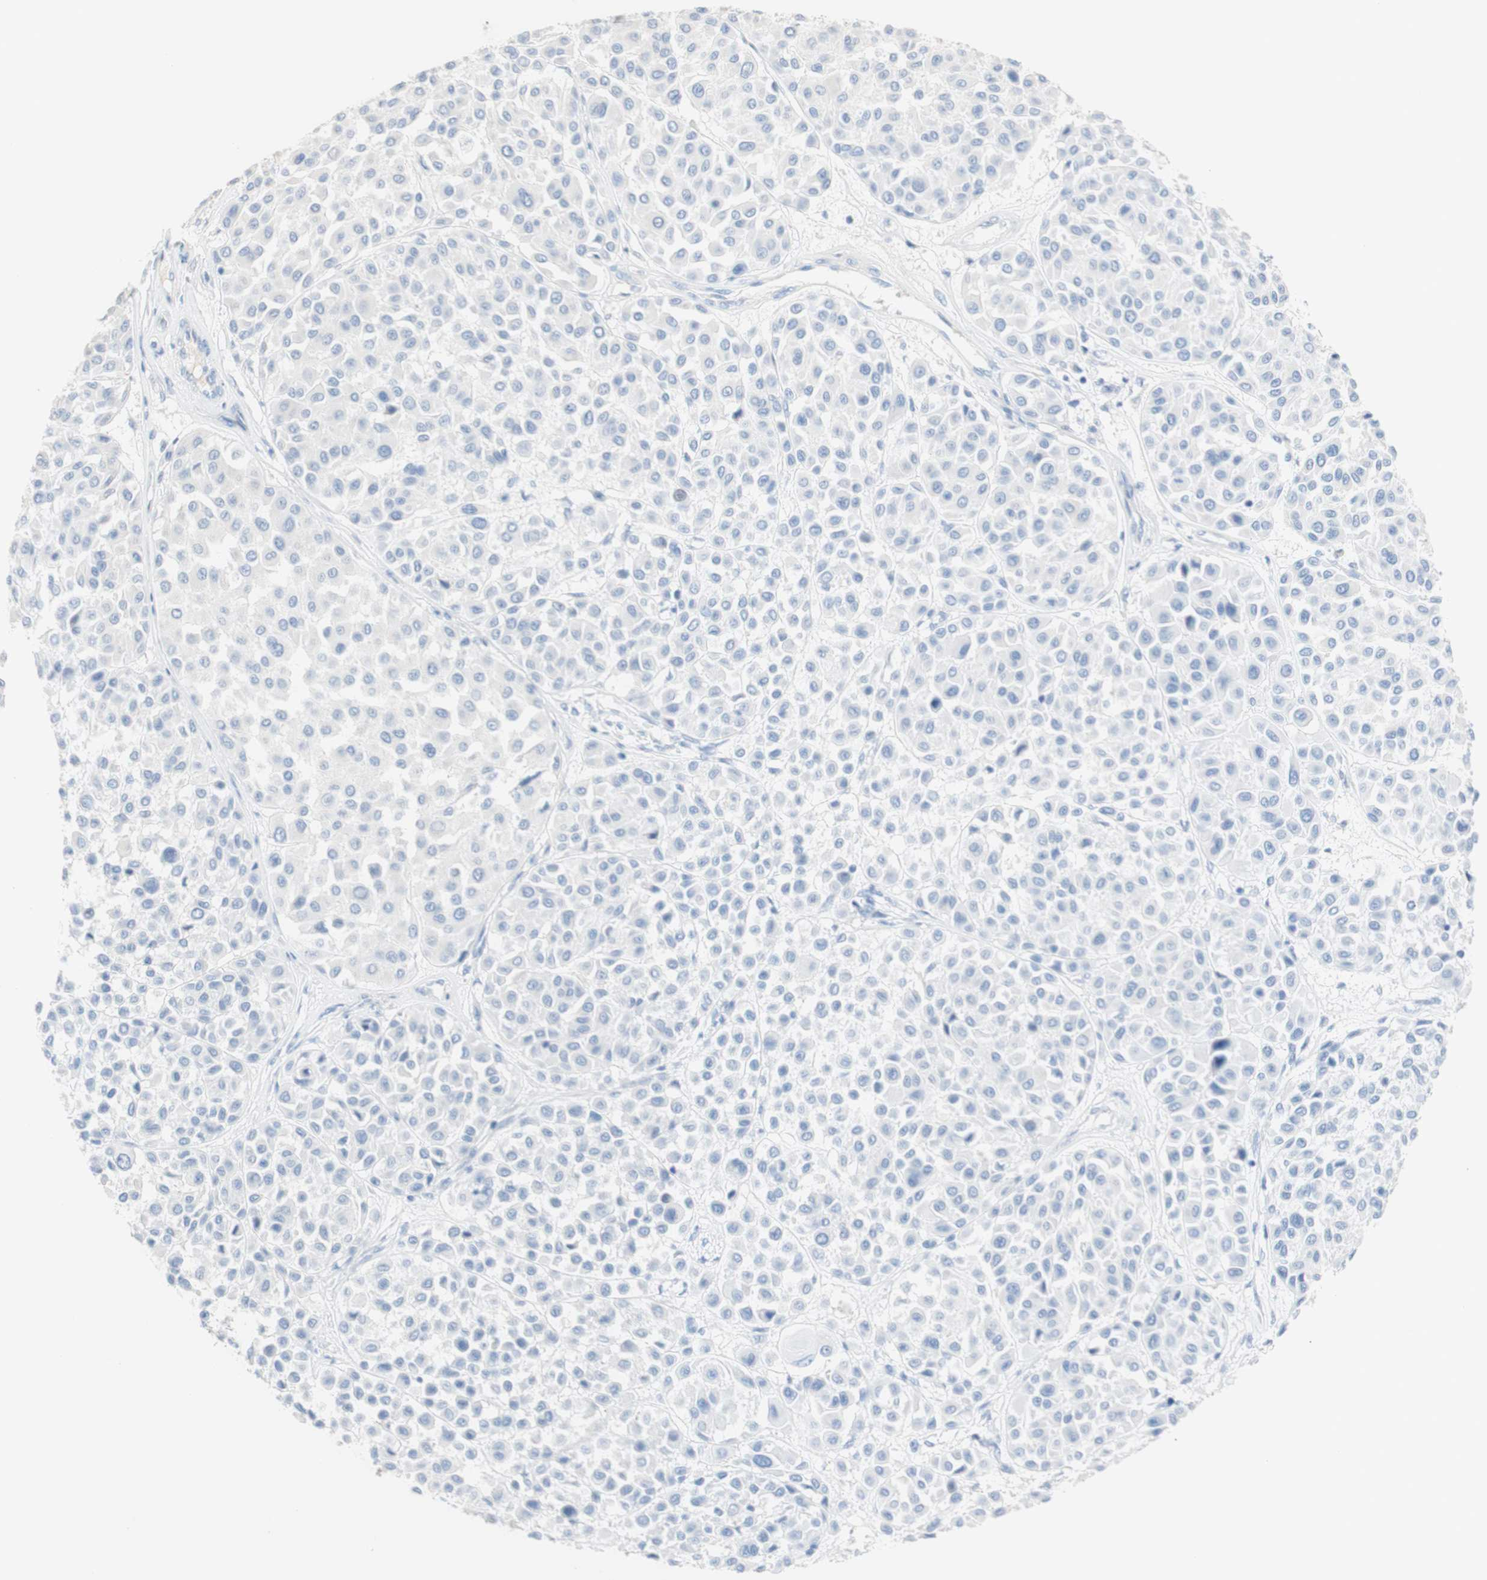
{"staining": {"intensity": "negative", "quantity": "none", "location": "none"}, "tissue": "melanoma", "cell_type": "Tumor cells", "image_type": "cancer", "snomed": [{"axis": "morphology", "description": "Malignant melanoma, Metastatic site"}, {"axis": "topography", "description": "Soft tissue"}], "caption": "Tumor cells are negative for brown protein staining in malignant melanoma (metastatic site).", "gene": "DSC2", "patient": {"sex": "male", "age": 41}}